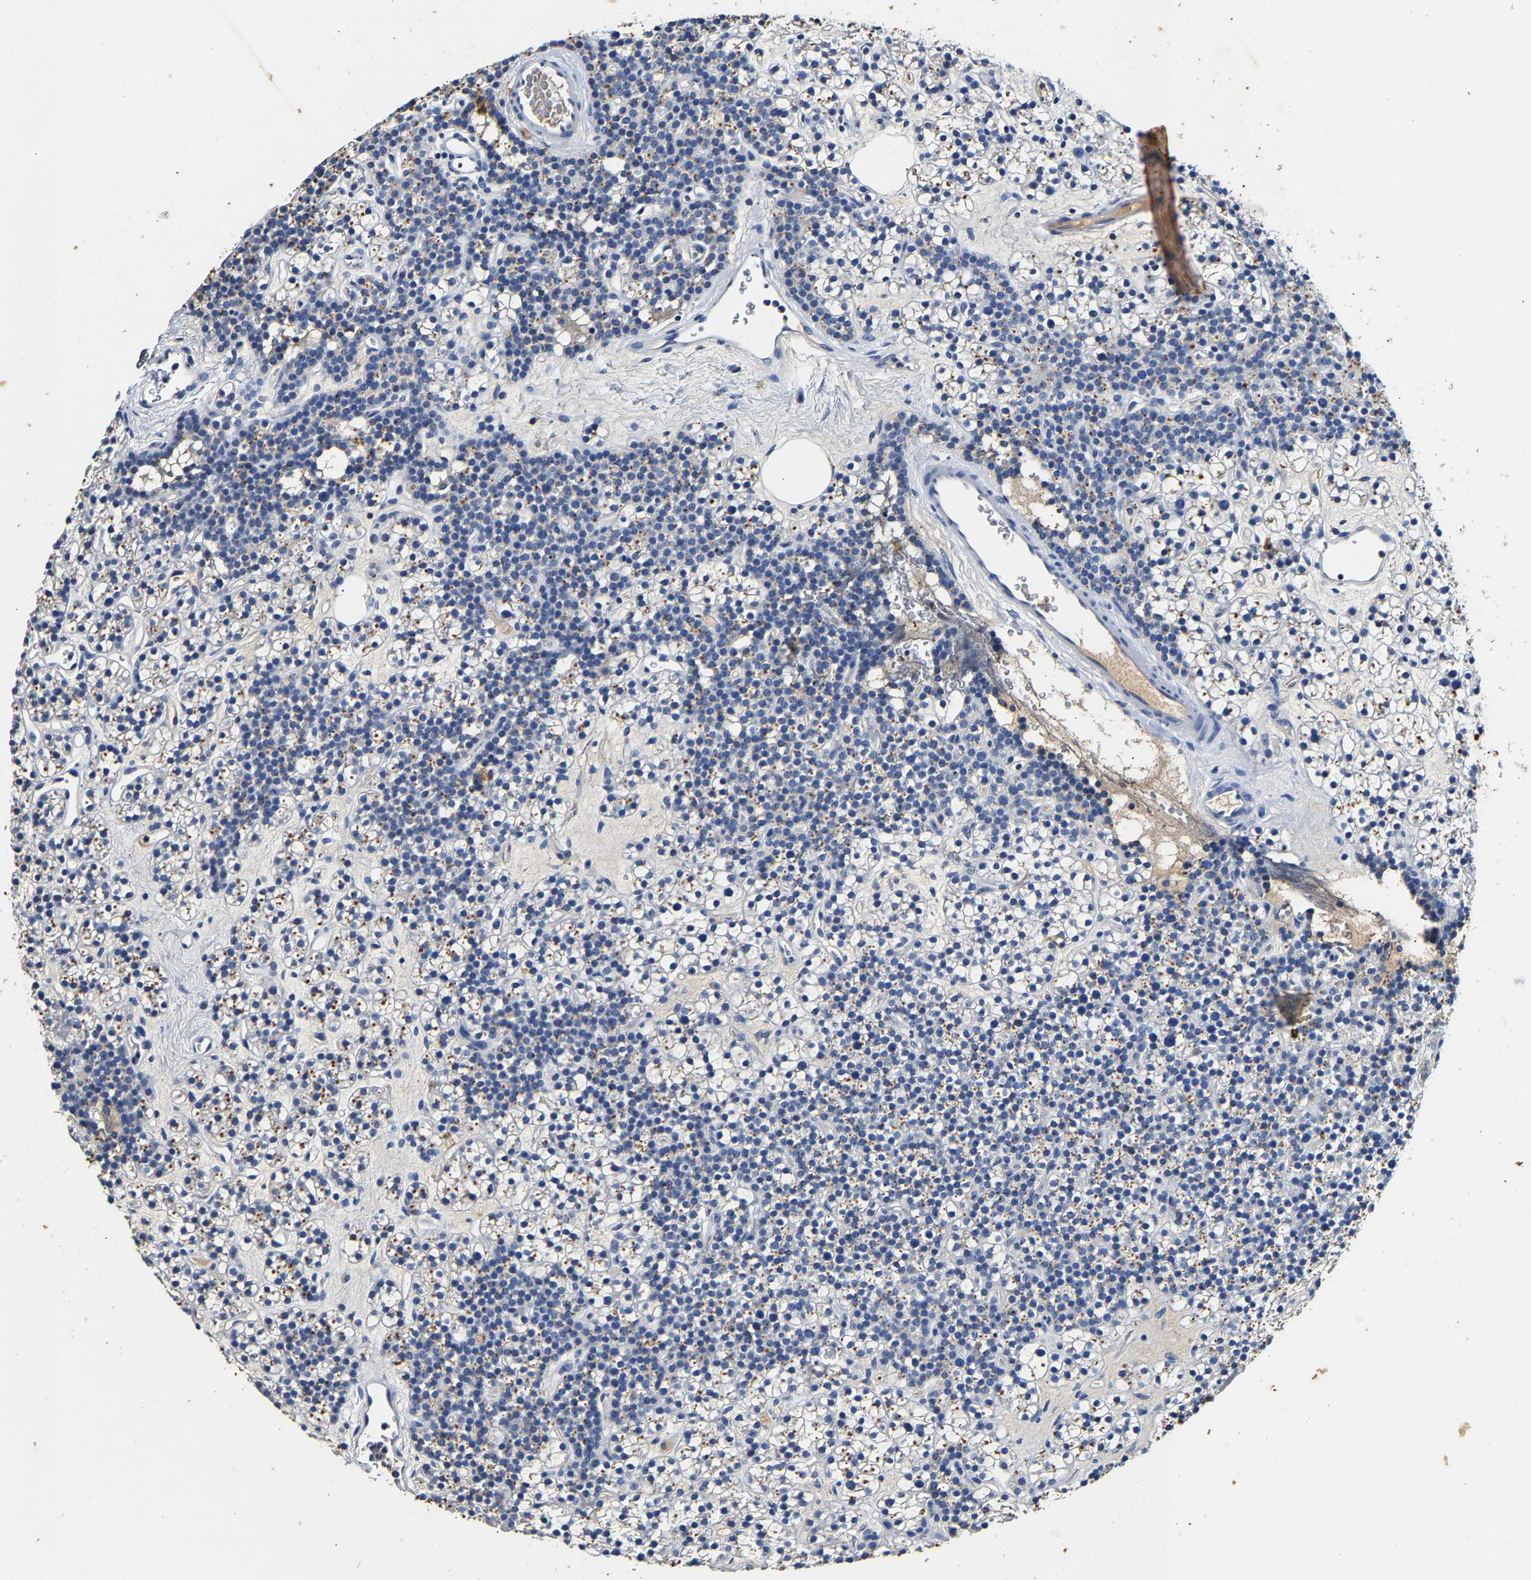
{"staining": {"intensity": "moderate", "quantity": "<25%", "location": "cytoplasmic/membranous"}, "tissue": "parathyroid gland", "cell_type": "Glandular cells", "image_type": "normal", "snomed": [{"axis": "morphology", "description": "Normal tissue, NOS"}, {"axis": "morphology", "description": "Adenoma, NOS"}, {"axis": "topography", "description": "Parathyroid gland"}], "caption": "A photomicrograph of parathyroid gland stained for a protein shows moderate cytoplasmic/membranous brown staining in glandular cells. (Stains: DAB in brown, nuclei in blue, Microscopy: brightfield microscopy at high magnification).", "gene": "SLCO2B1", "patient": {"sex": "female", "age": 54}}